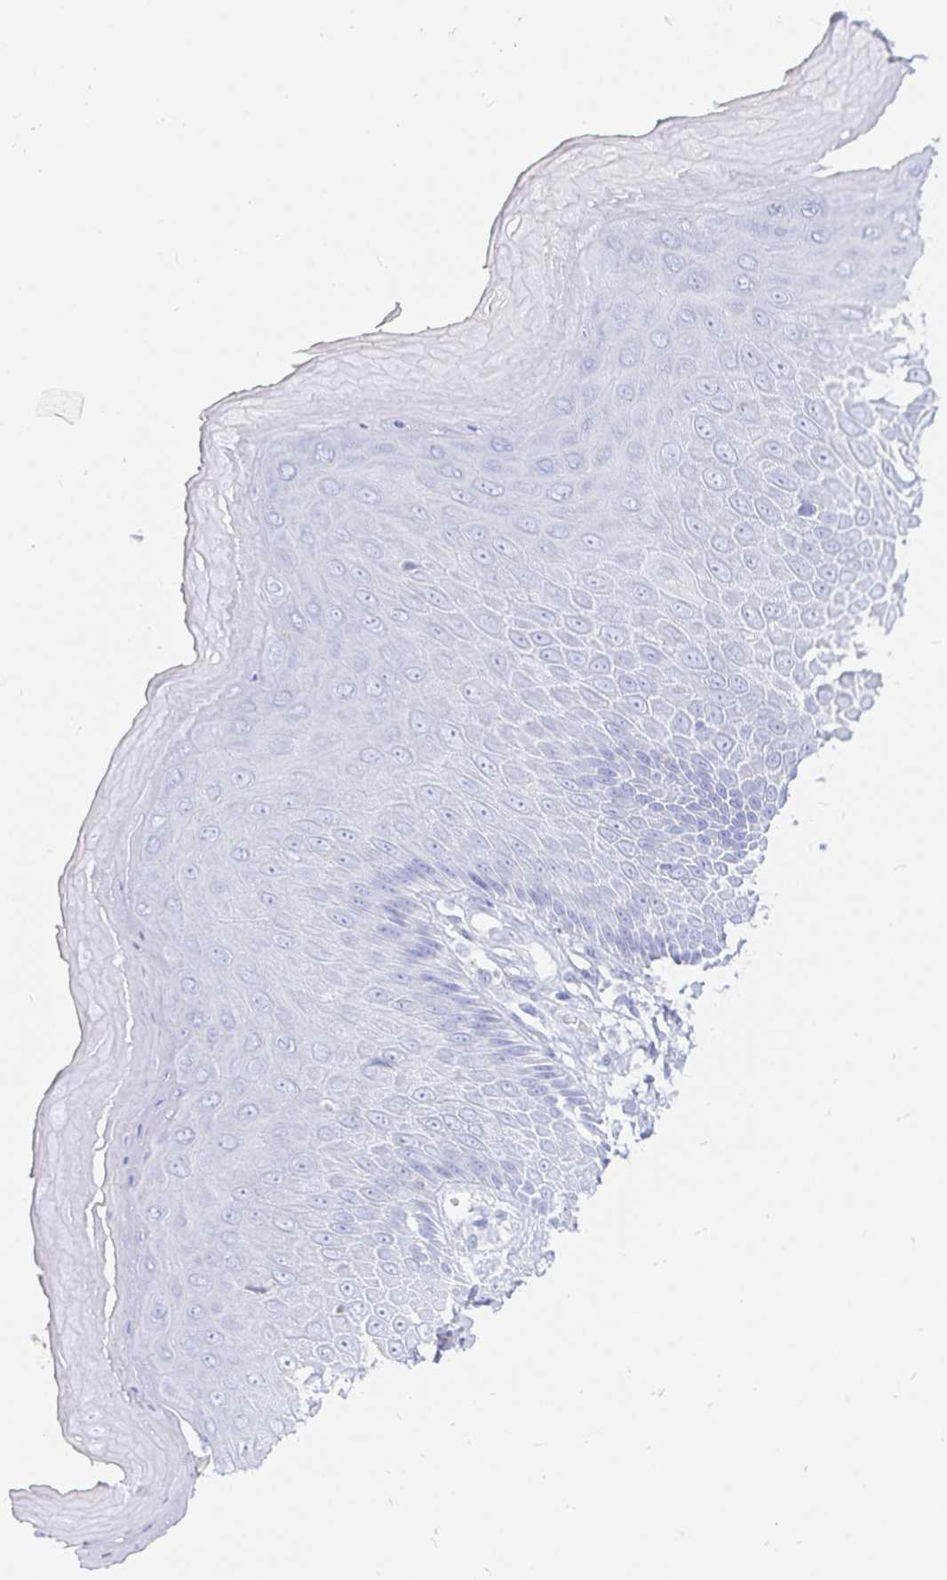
{"staining": {"intensity": "negative", "quantity": "none", "location": "none"}, "tissue": "skin", "cell_type": "Epidermal cells", "image_type": "normal", "snomed": [{"axis": "morphology", "description": "Normal tissue, NOS"}, {"axis": "topography", "description": "Anal"}, {"axis": "topography", "description": "Peripheral nerve tissue"}], "caption": "IHC histopathology image of normal human skin stained for a protein (brown), which reveals no expression in epidermal cells. (DAB (3,3'-diaminobenzidine) IHC visualized using brightfield microscopy, high magnification).", "gene": "INSL5", "patient": {"sex": "male", "age": 78}}